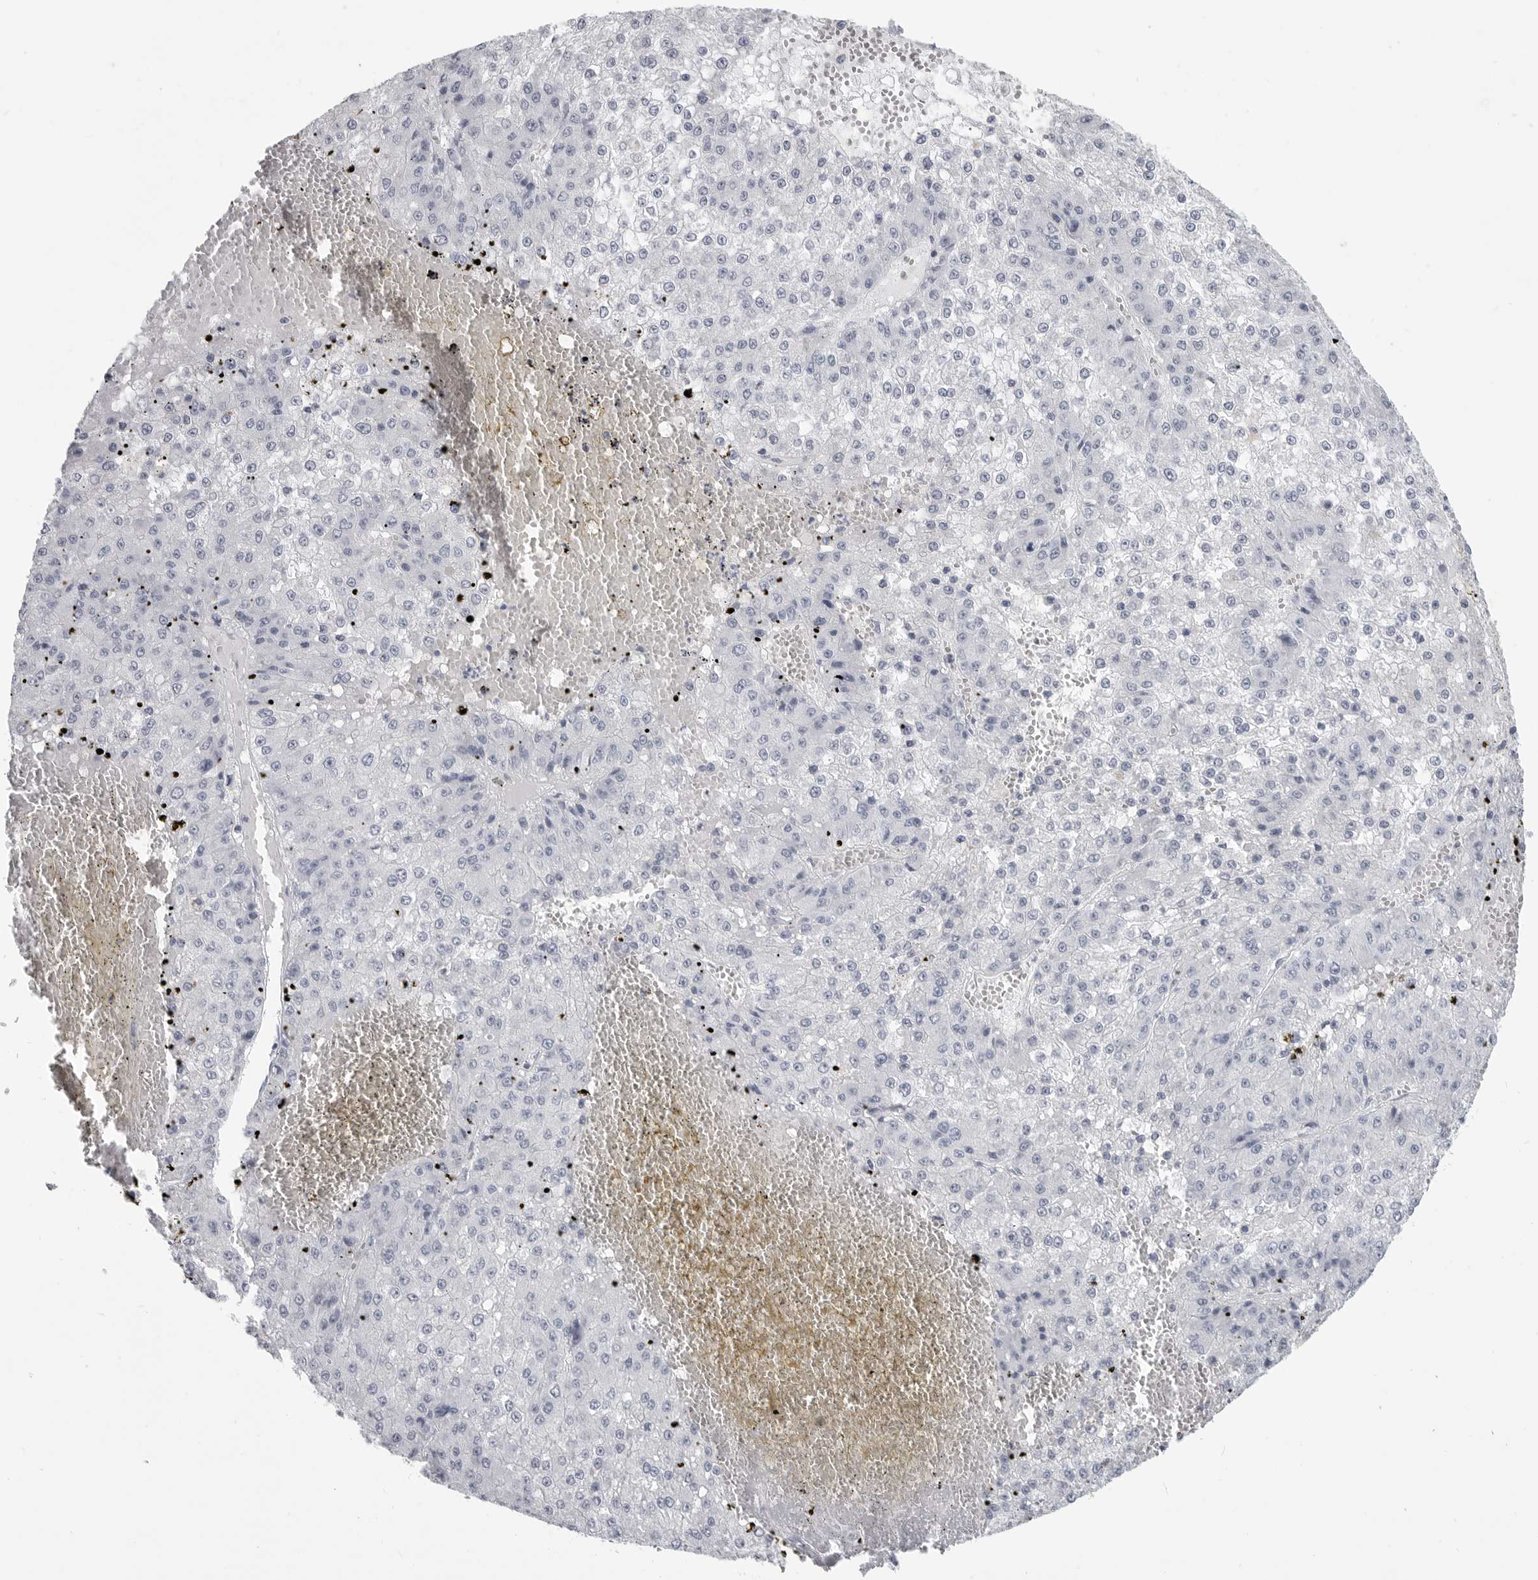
{"staining": {"intensity": "negative", "quantity": "none", "location": "none"}, "tissue": "liver cancer", "cell_type": "Tumor cells", "image_type": "cancer", "snomed": [{"axis": "morphology", "description": "Carcinoma, Hepatocellular, NOS"}, {"axis": "topography", "description": "Liver"}], "caption": "Immunohistochemistry (IHC) photomicrograph of human hepatocellular carcinoma (liver) stained for a protein (brown), which exhibits no positivity in tumor cells. (Brightfield microscopy of DAB (3,3'-diaminobenzidine) immunohistochemistry (IHC) at high magnification).", "gene": "LY6D", "patient": {"sex": "female", "age": 73}}